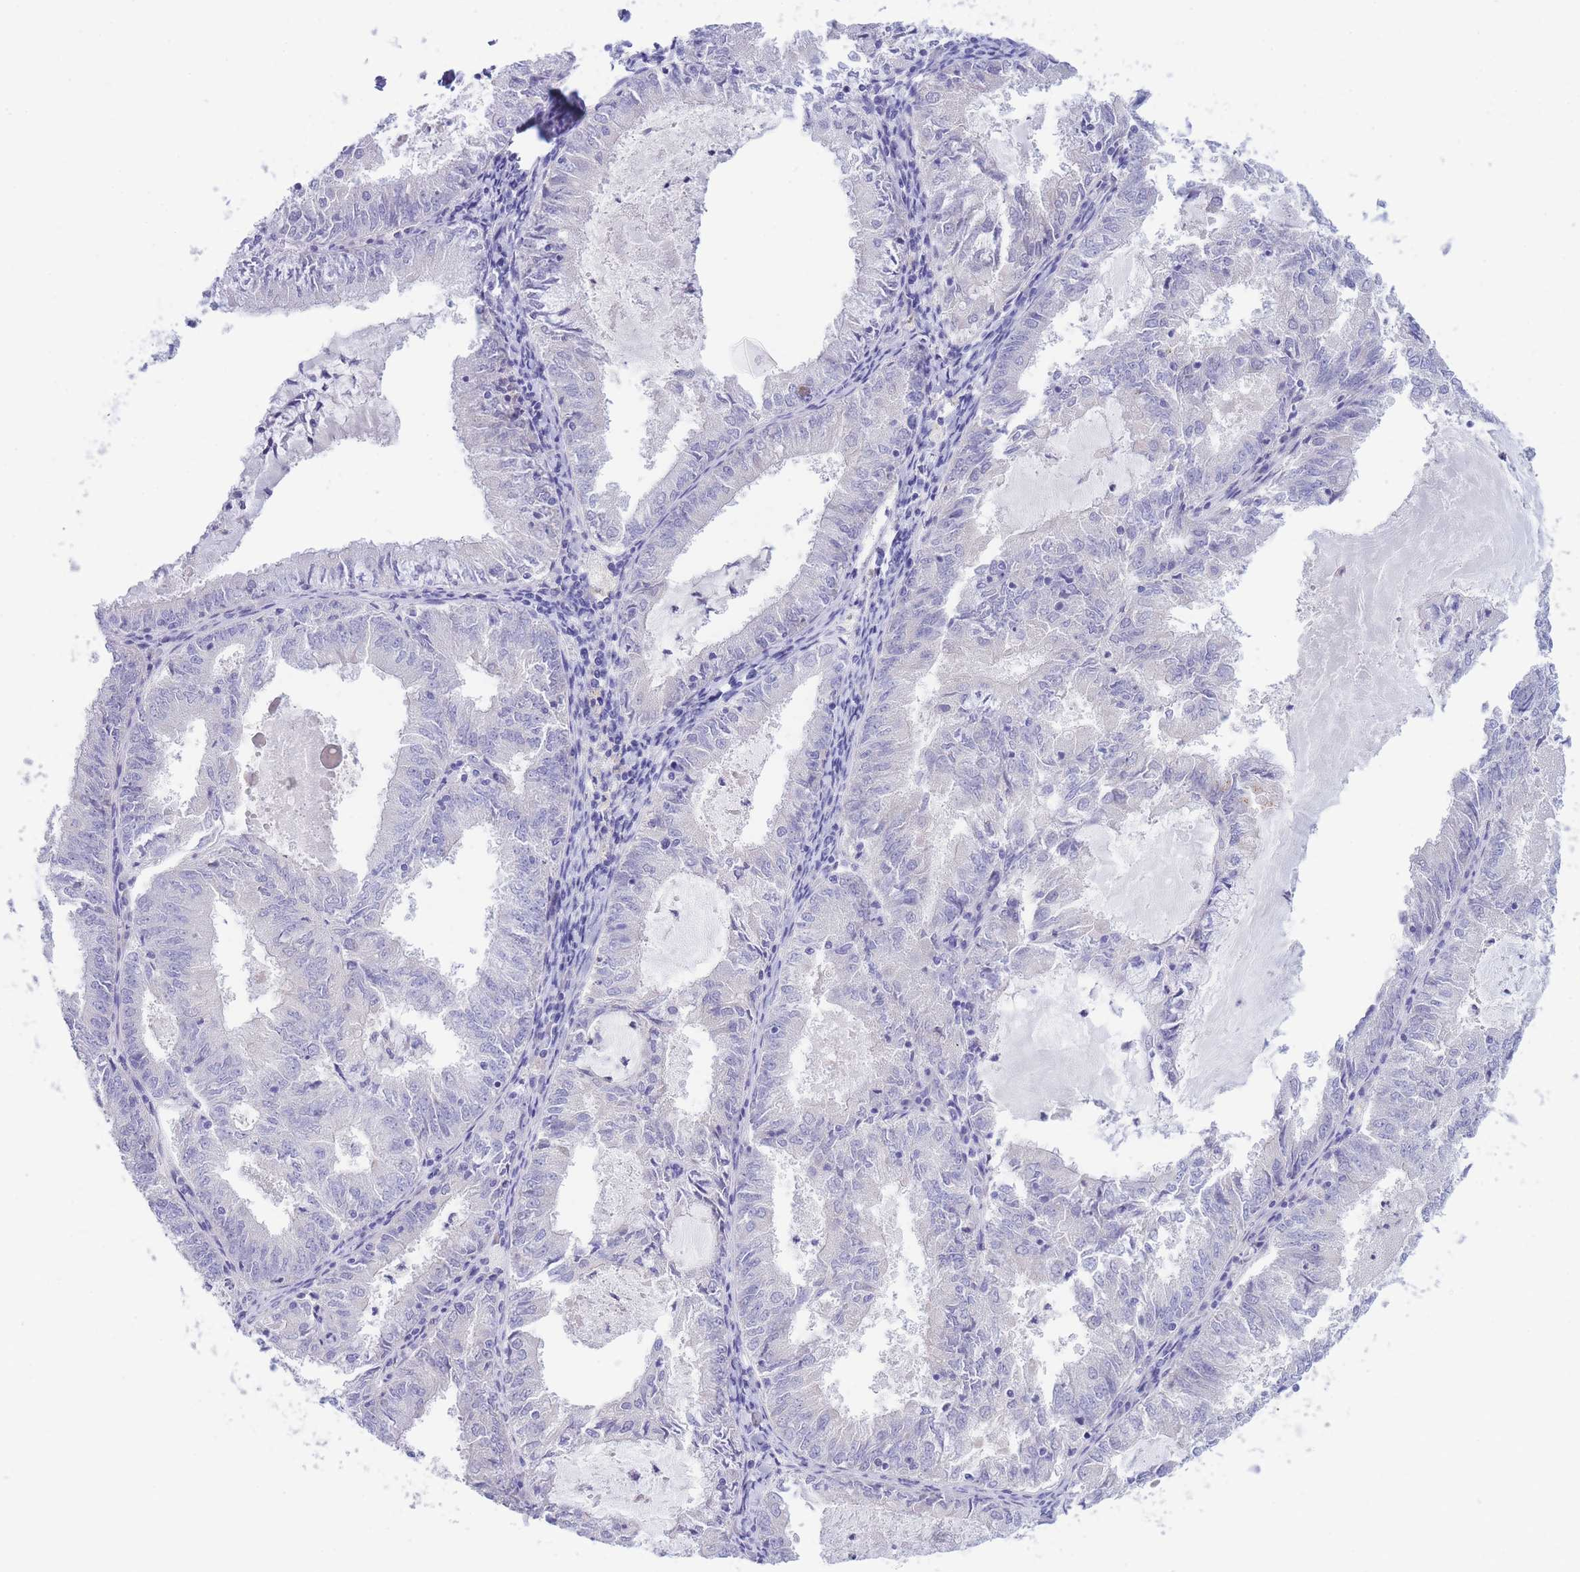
{"staining": {"intensity": "negative", "quantity": "none", "location": "none"}, "tissue": "endometrial cancer", "cell_type": "Tumor cells", "image_type": "cancer", "snomed": [{"axis": "morphology", "description": "Adenocarcinoma, NOS"}, {"axis": "topography", "description": "Endometrium"}], "caption": "Immunohistochemistry (IHC) photomicrograph of neoplastic tissue: human endometrial cancer stained with DAB exhibits no significant protein staining in tumor cells.", "gene": "PCDHB3", "patient": {"sex": "female", "age": 57}}